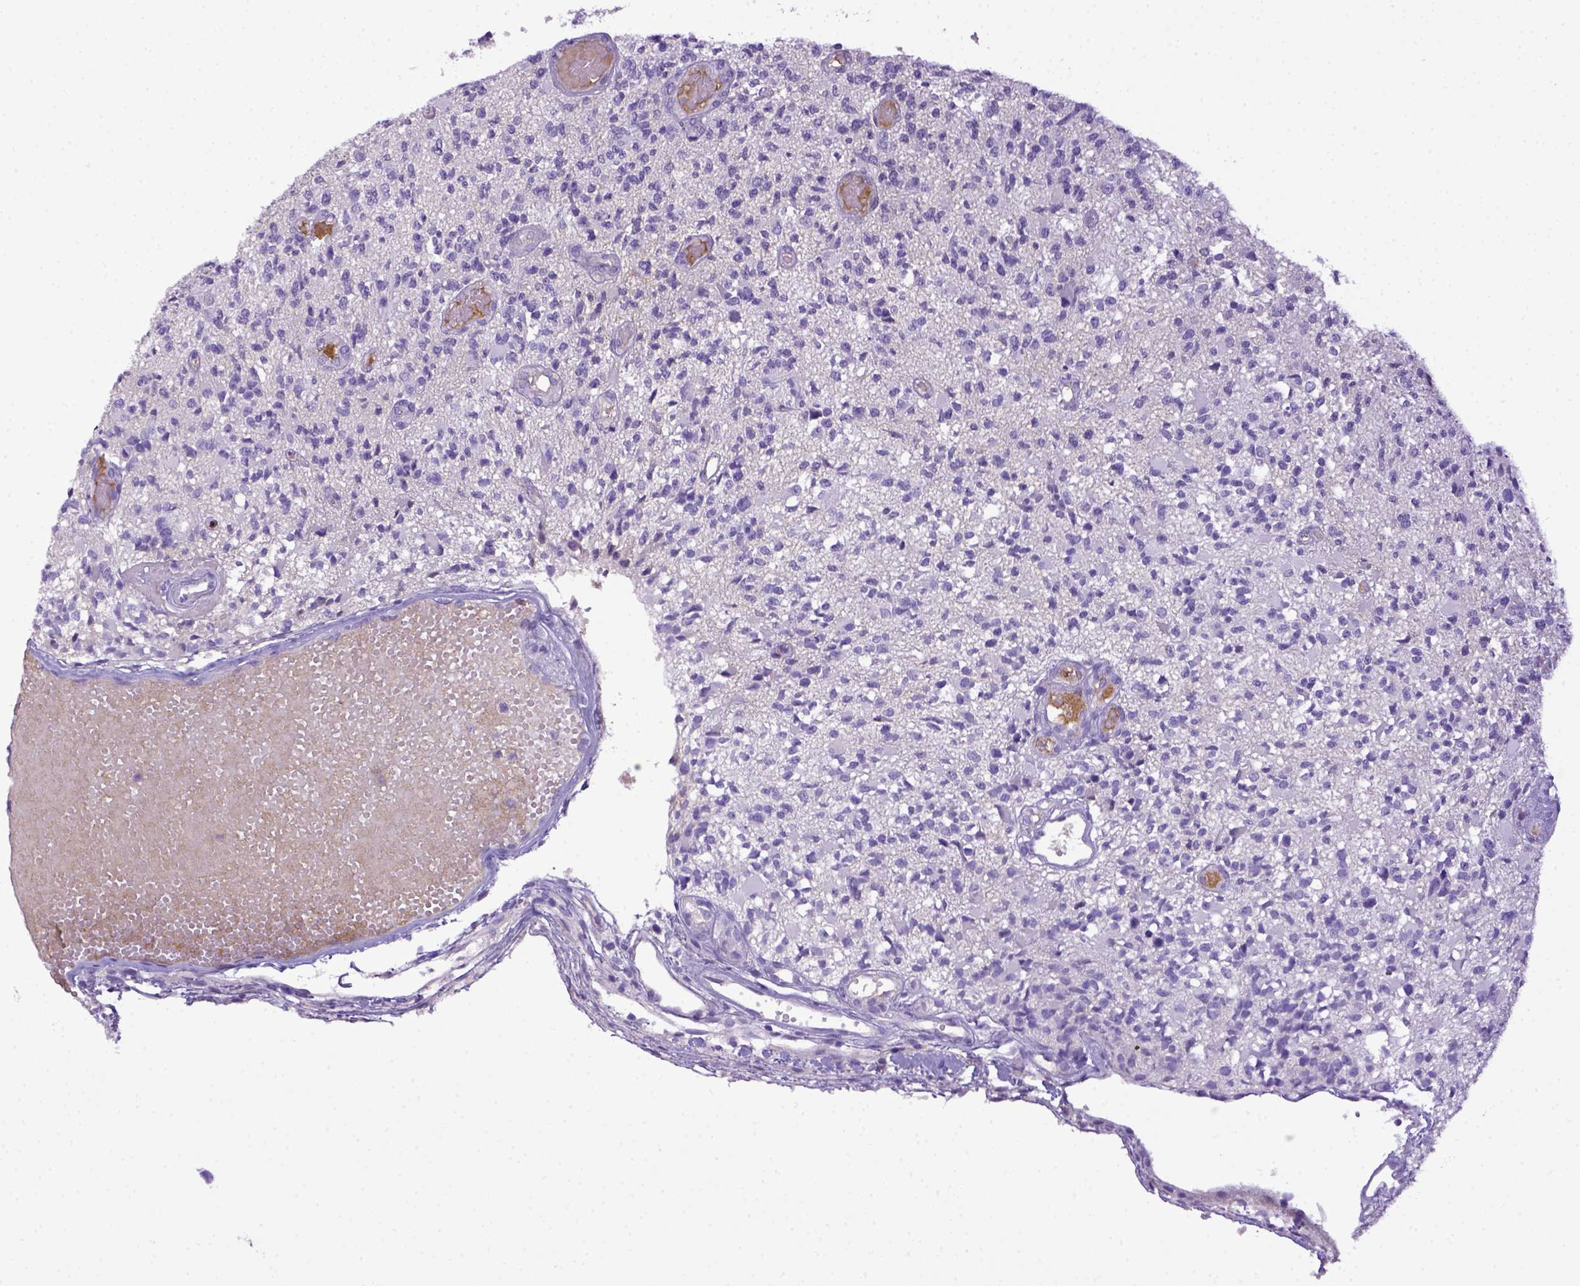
{"staining": {"intensity": "negative", "quantity": "none", "location": "none"}, "tissue": "glioma", "cell_type": "Tumor cells", "image_type": "cancer", "snomed": [{"axis": "morphology", "description": "Glioma, malignant, High grade"}, {"axis": "topography", "description": "Brain"}], "caption": "DAB immunohistochemical staining of human glioma reveals no significant staining in tumor cells.", "gene": "ITIH4", "patient": {"sex": "female", "age": 63}}